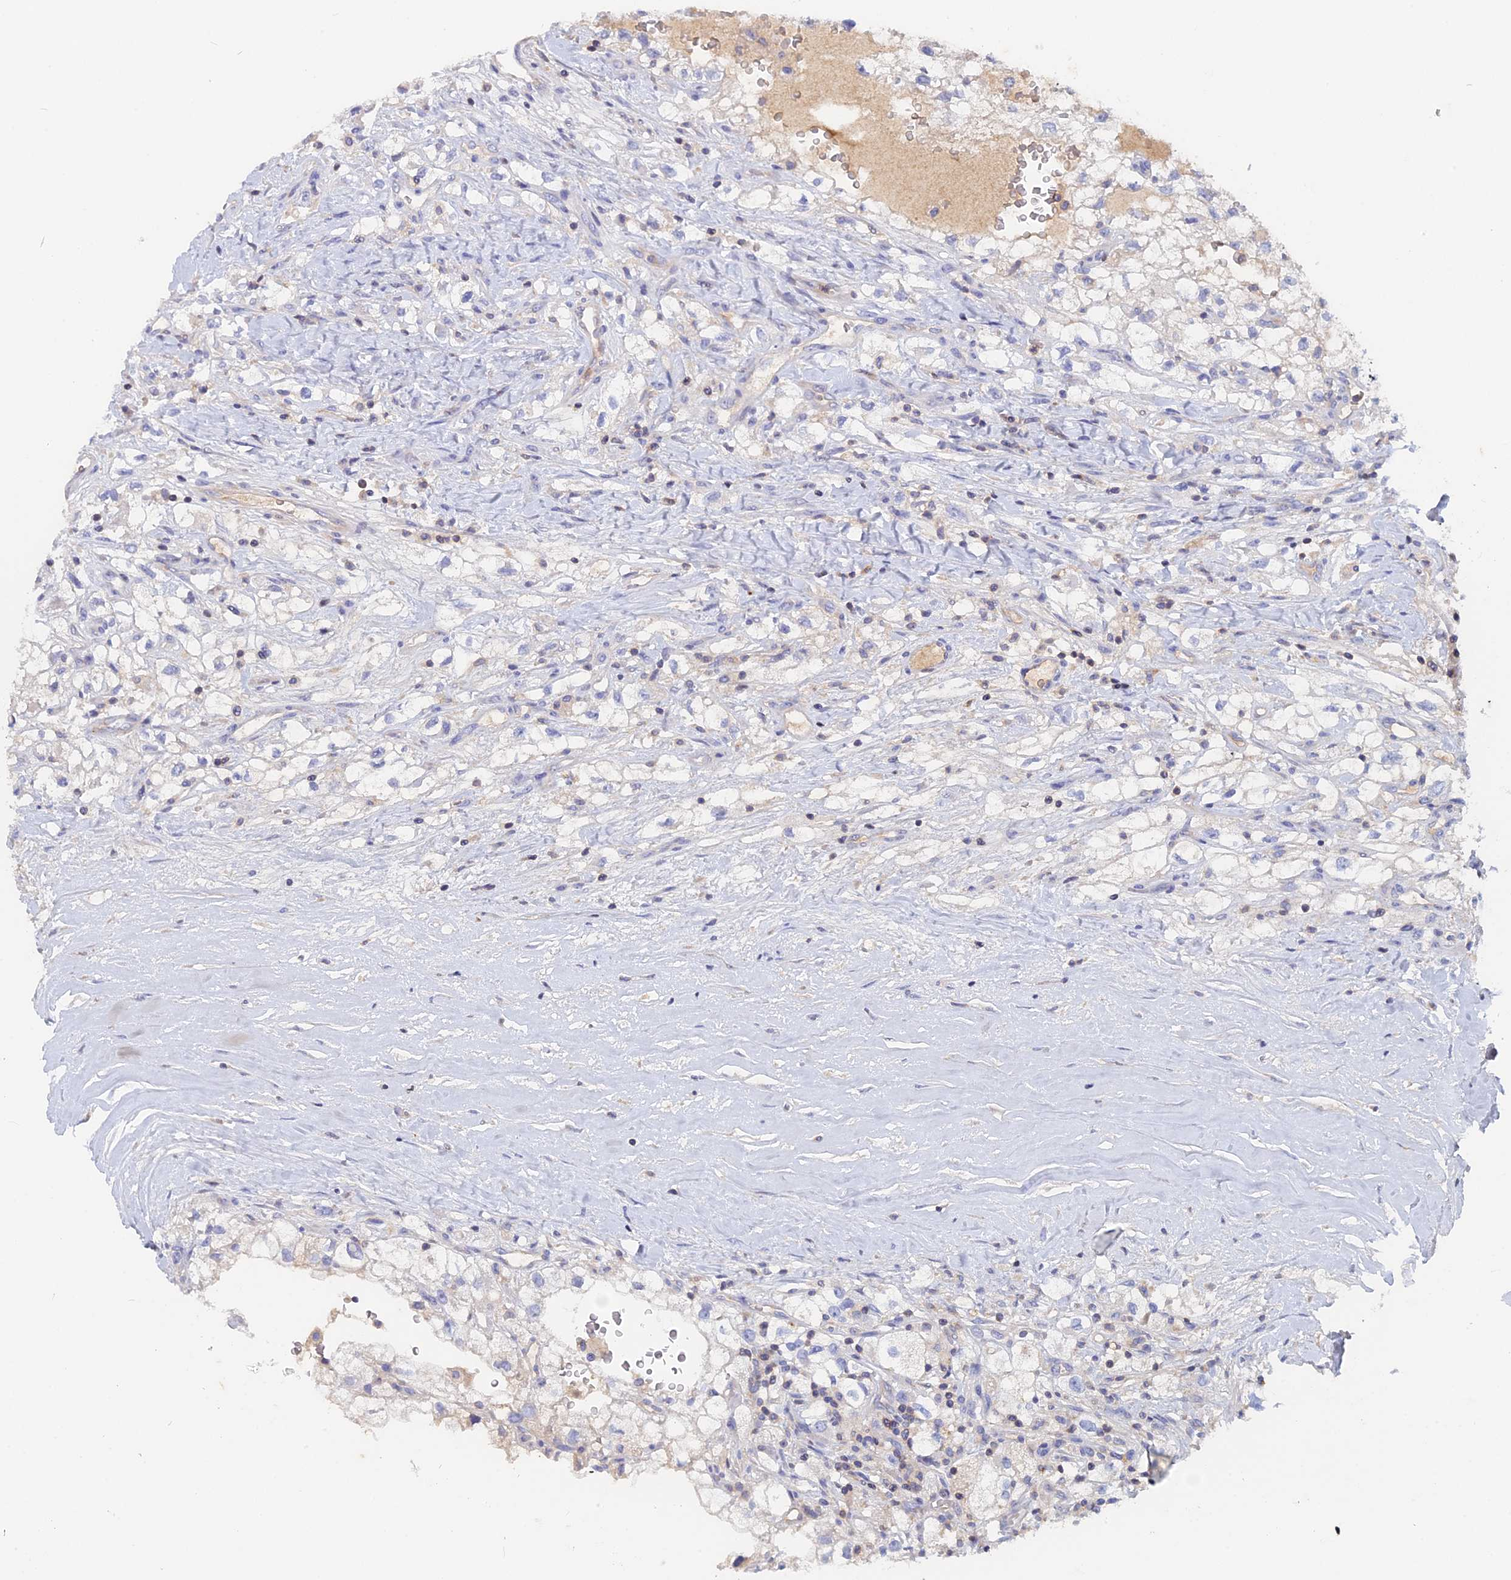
{"staining": {"intensity": "negative", "quantity": "none", "location": "none"}, "tissue": "renal cancer", "cell_type": "Tumor cells", "image_type": "cancer", "snomed": [{"axis": "morphology", "description": "Adenocarcinoma, NOS"}, {"axis": "topography", "description": "Kidney"}], "caption": "IHC image of neoplastic tissue: human adenocarcinoma (renal) stained with DAB (3,3'-diaminobenzidine) shows no significant protein expression in tumor cells.", "gene": "ACP7", "patient": {"sex": "male", "age": 59}}